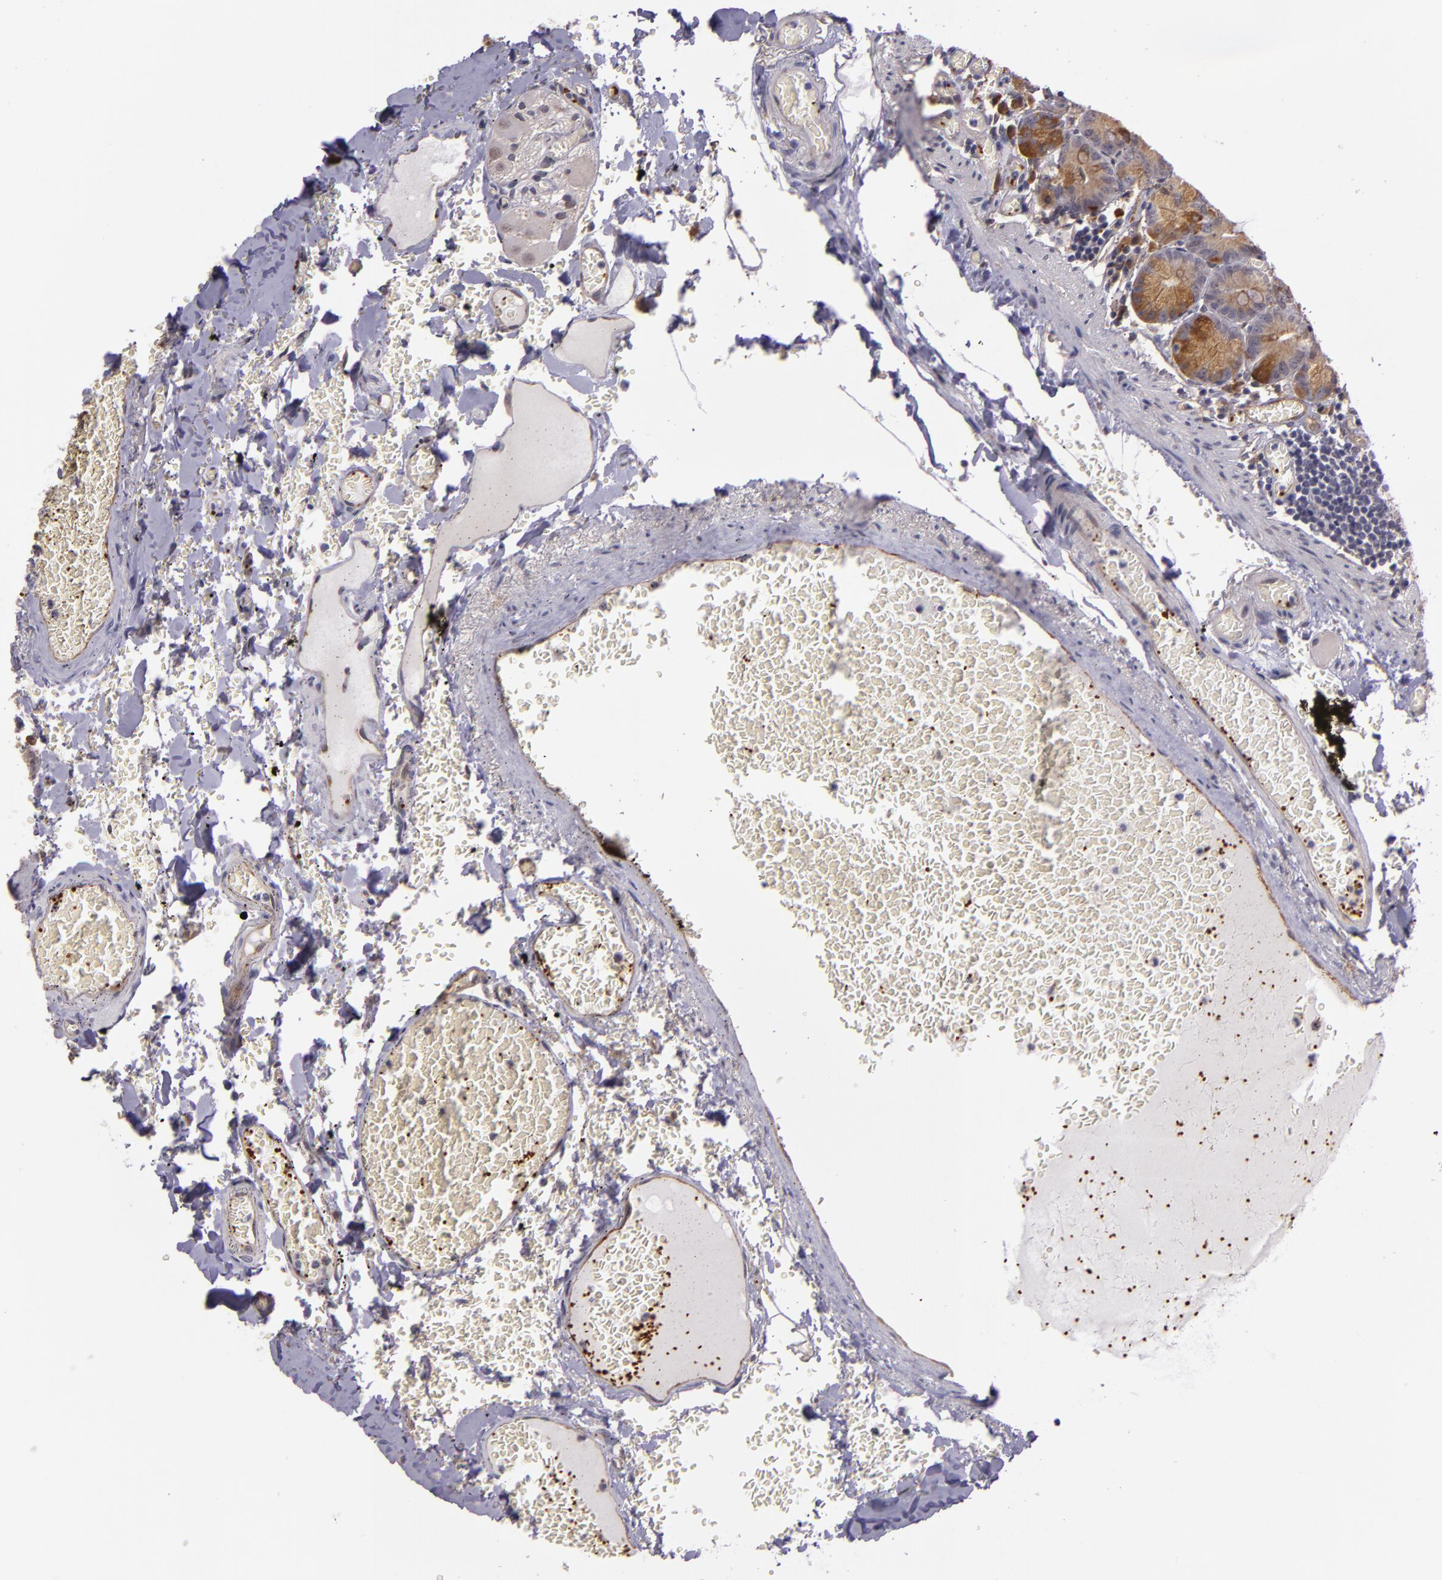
{"staining": {"intensity": "weak", "quantity": ">75%", "location": "cytoplasmic/membranous"}, "tissue": "small intestine", "cell_type": "Glandular cells", "image_type": "normal", "snomed": [{"axis": "morphology", "description": "Normal tissue, NOS"}, {"axis": "topography", "description": "Small intestine"}], "caption": "Immunohistochemical staining of unremarkable human small intestine reveals weak cytoplasmic/membranous protein positivity in approximately >75% of glandular cells. The staining is performed using DAB (3,3'-diaminobenzidine) brown chromogen to label protein expression. The nuclei are counter-stained blue using hematoxylin.", "gene": "SYTL4", "patient": {"sex": "male", "age": 71}}